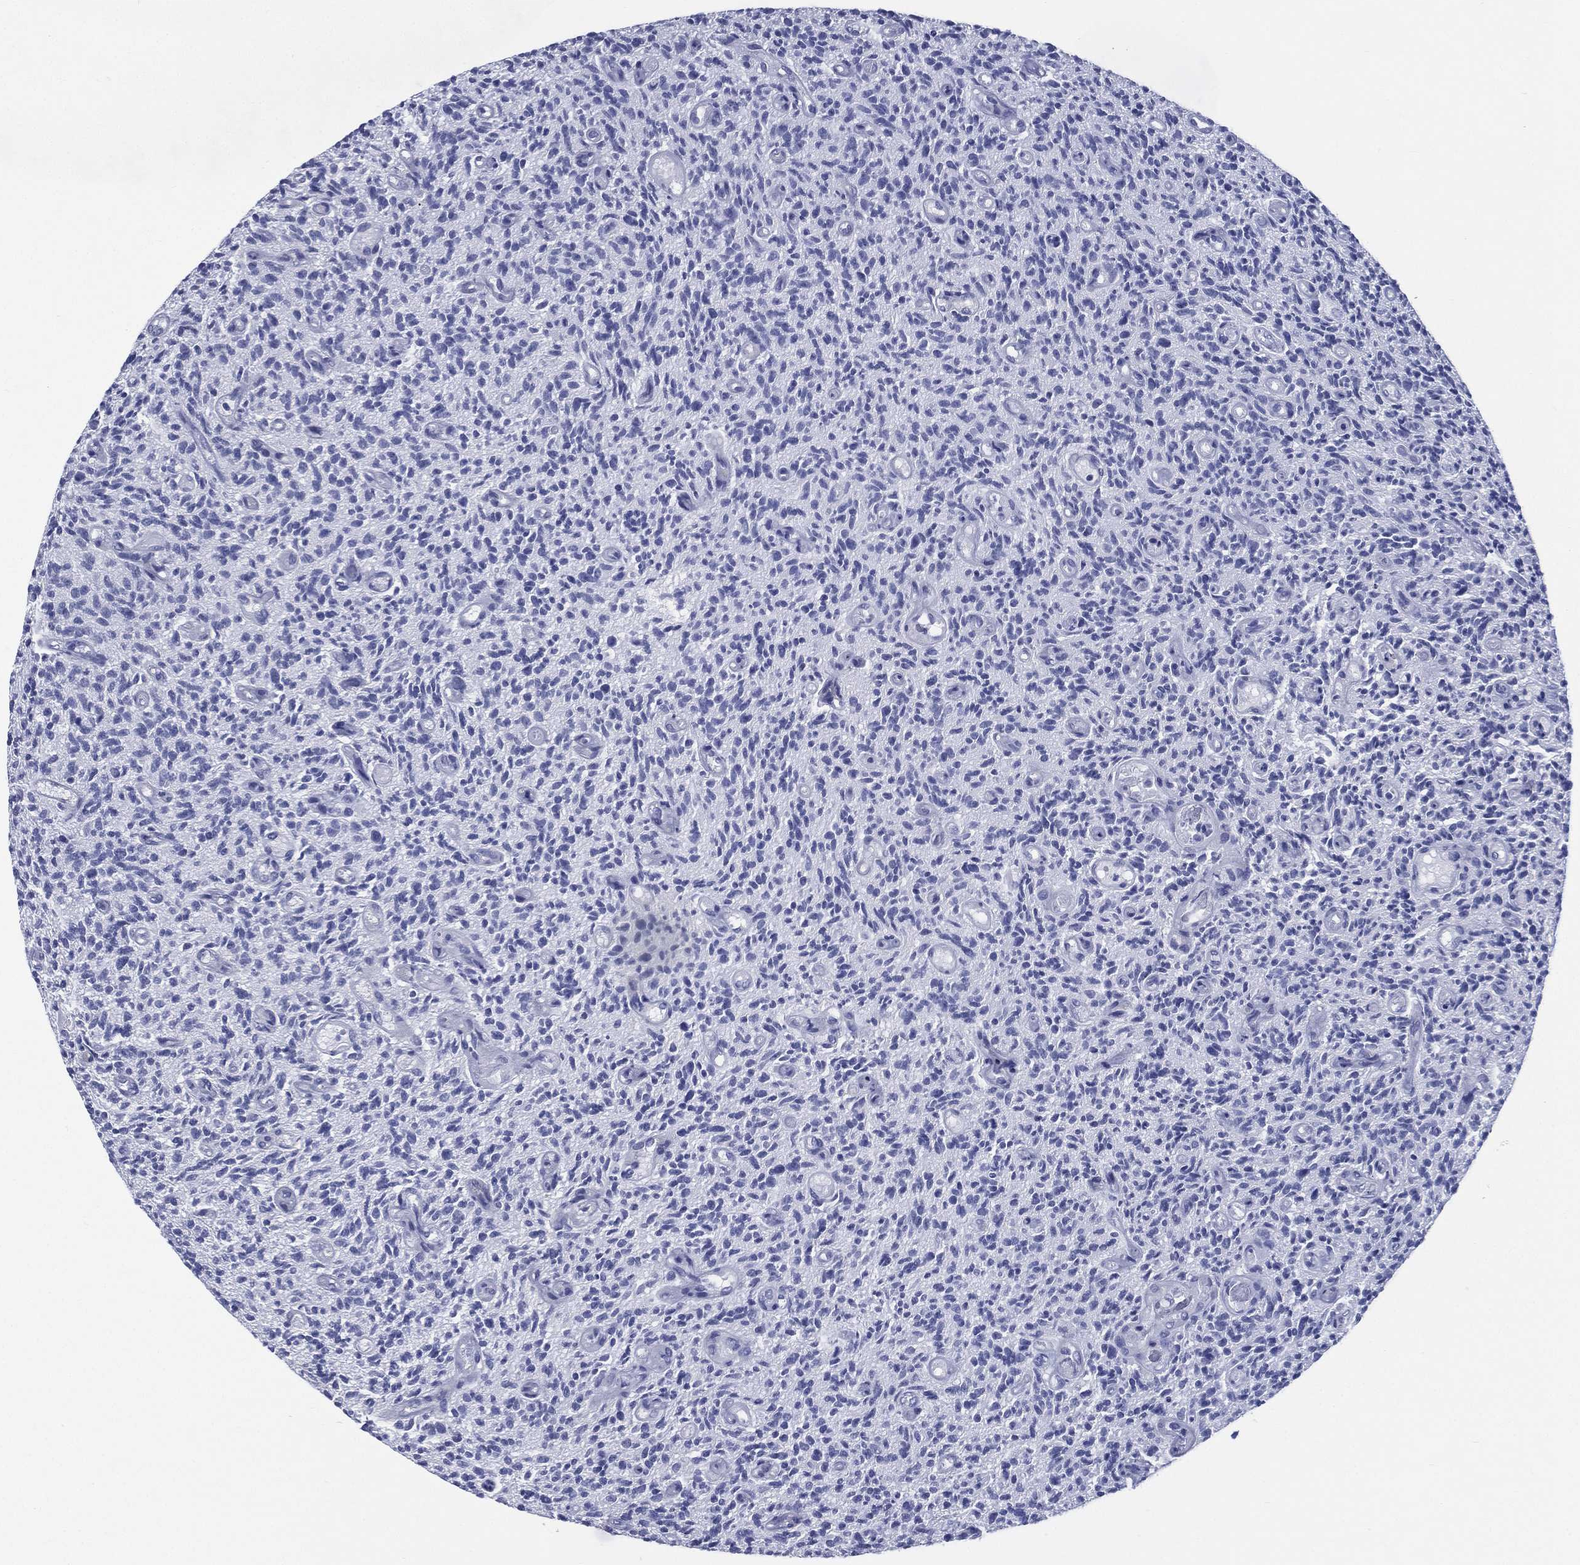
{"staining": {"intensity": "negative", "quantity": "none", "location": "none"}, "tissue": "glioma", "cell_type": "Tumor cells", "image_type": "cancer", "snomed": [{"axis": "morphology", "description": "Glioma, malignant, High grade"}, {"axis": "topography", "description": "Brain"}], "caption": "Immunohistochemical staining of malignant glioma (high-grade) displays no significant positivity in tumor cells. (DAB (3,3'-diaminobenzidine) immunohistochemistry (IHC) visualized using brightfield microscopy, high magnification).", "gene": "RSPH4A", "patient": {"sex": "male", "age": 64}}